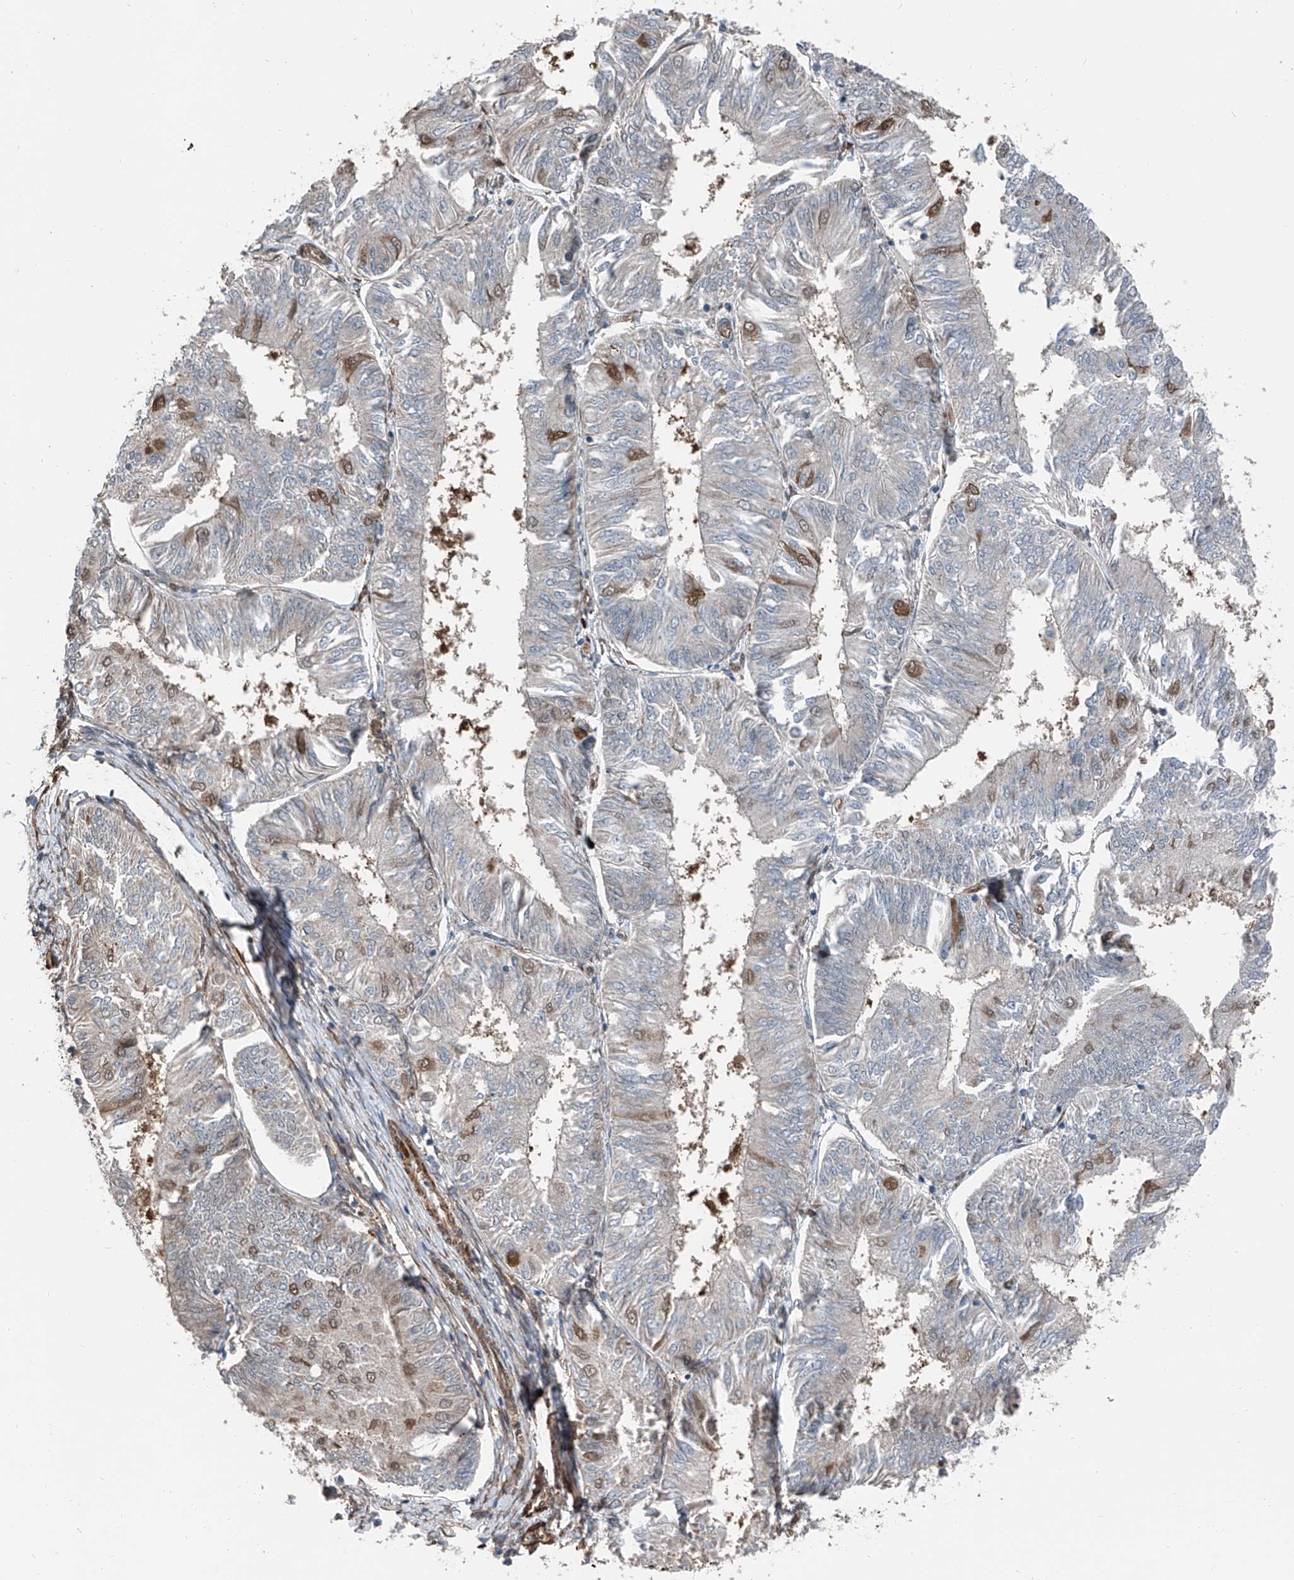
{"staining": {"intensity": "moderate", "quantity": "<25%", "location": "nuclear"}, "tissue": "endometrial cancer", "cell_type": "Tumor cells", "image_type": "cancer", "snomed": [{"axis": "morphology", "description": "Adenocarcinoma, NOS"}, {"axis": "topography", "description": "Endometrium"}], "caption": "IHC image of neoplastic tissue: human endometrial cancer (adenocarcinoma) stained using immunohistochemistry shows low levels of moderate protein expression localized specifically in the nuclear of tumor cells, appearing as a nuclear brown color.", "gene": "HSPA6", "patient": {"sex": "female", "age": 58}}